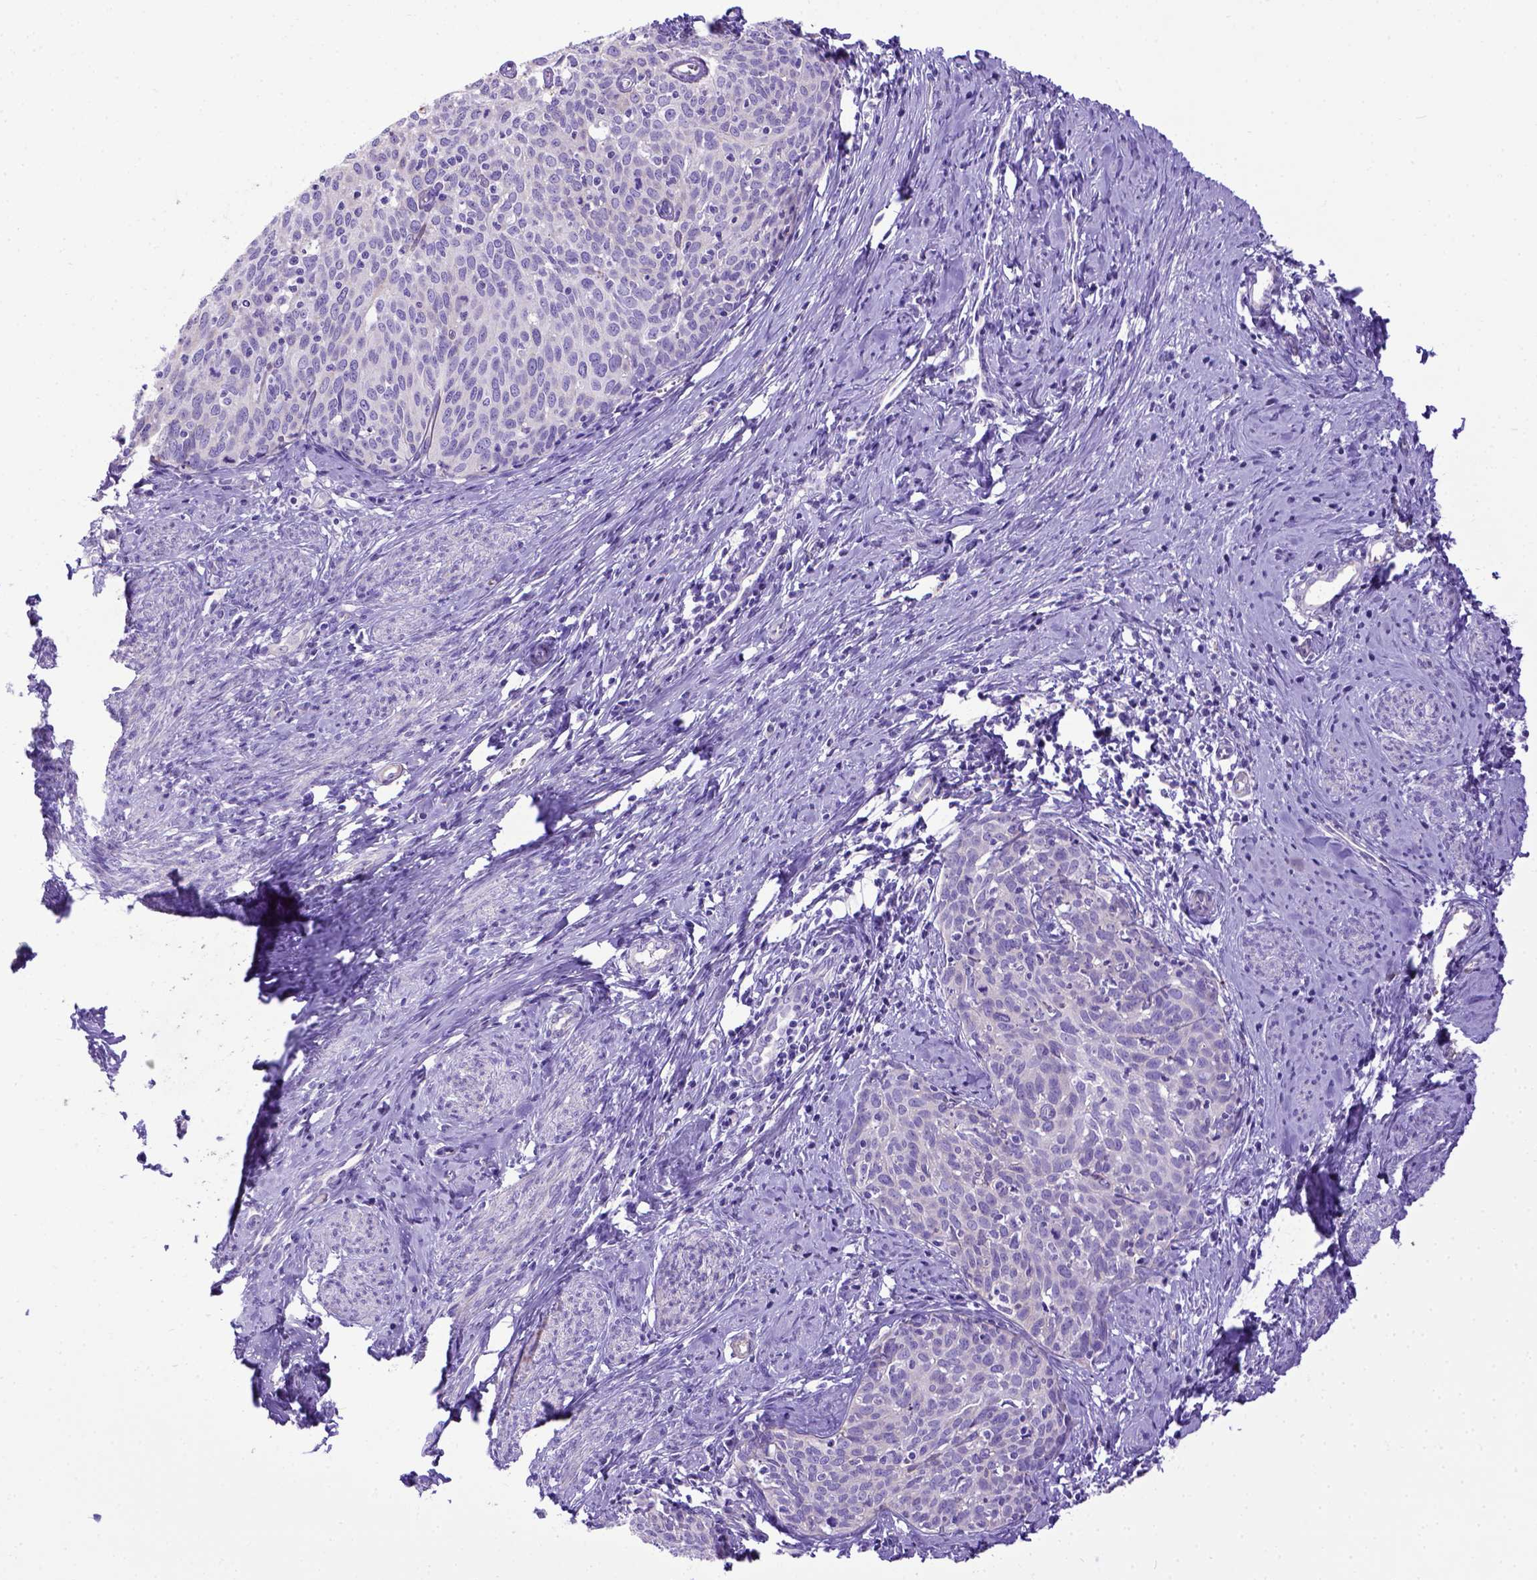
{"staining": {"intensity": "negative", "quantity": "none", "location": "none"}, "tissue": "cervical cancer", "cell_type": "Tumor cells", "image_type": "cancer", "snomed": [{"axis": "morphology", "description": "Squamous cell carcinoma, NOS"}, {"axis": "topography", "description": "Cervix"}], "caption": "IHC of human squamous cell carcinoma (cervical) displays no expression in tumor cells. (Brightfield microscopy of DAB (3,3'-diaminobenzidine) IHC at high magnification).", "gene": "LRRC18", "patient": {"sex": "female", "age": 62}}